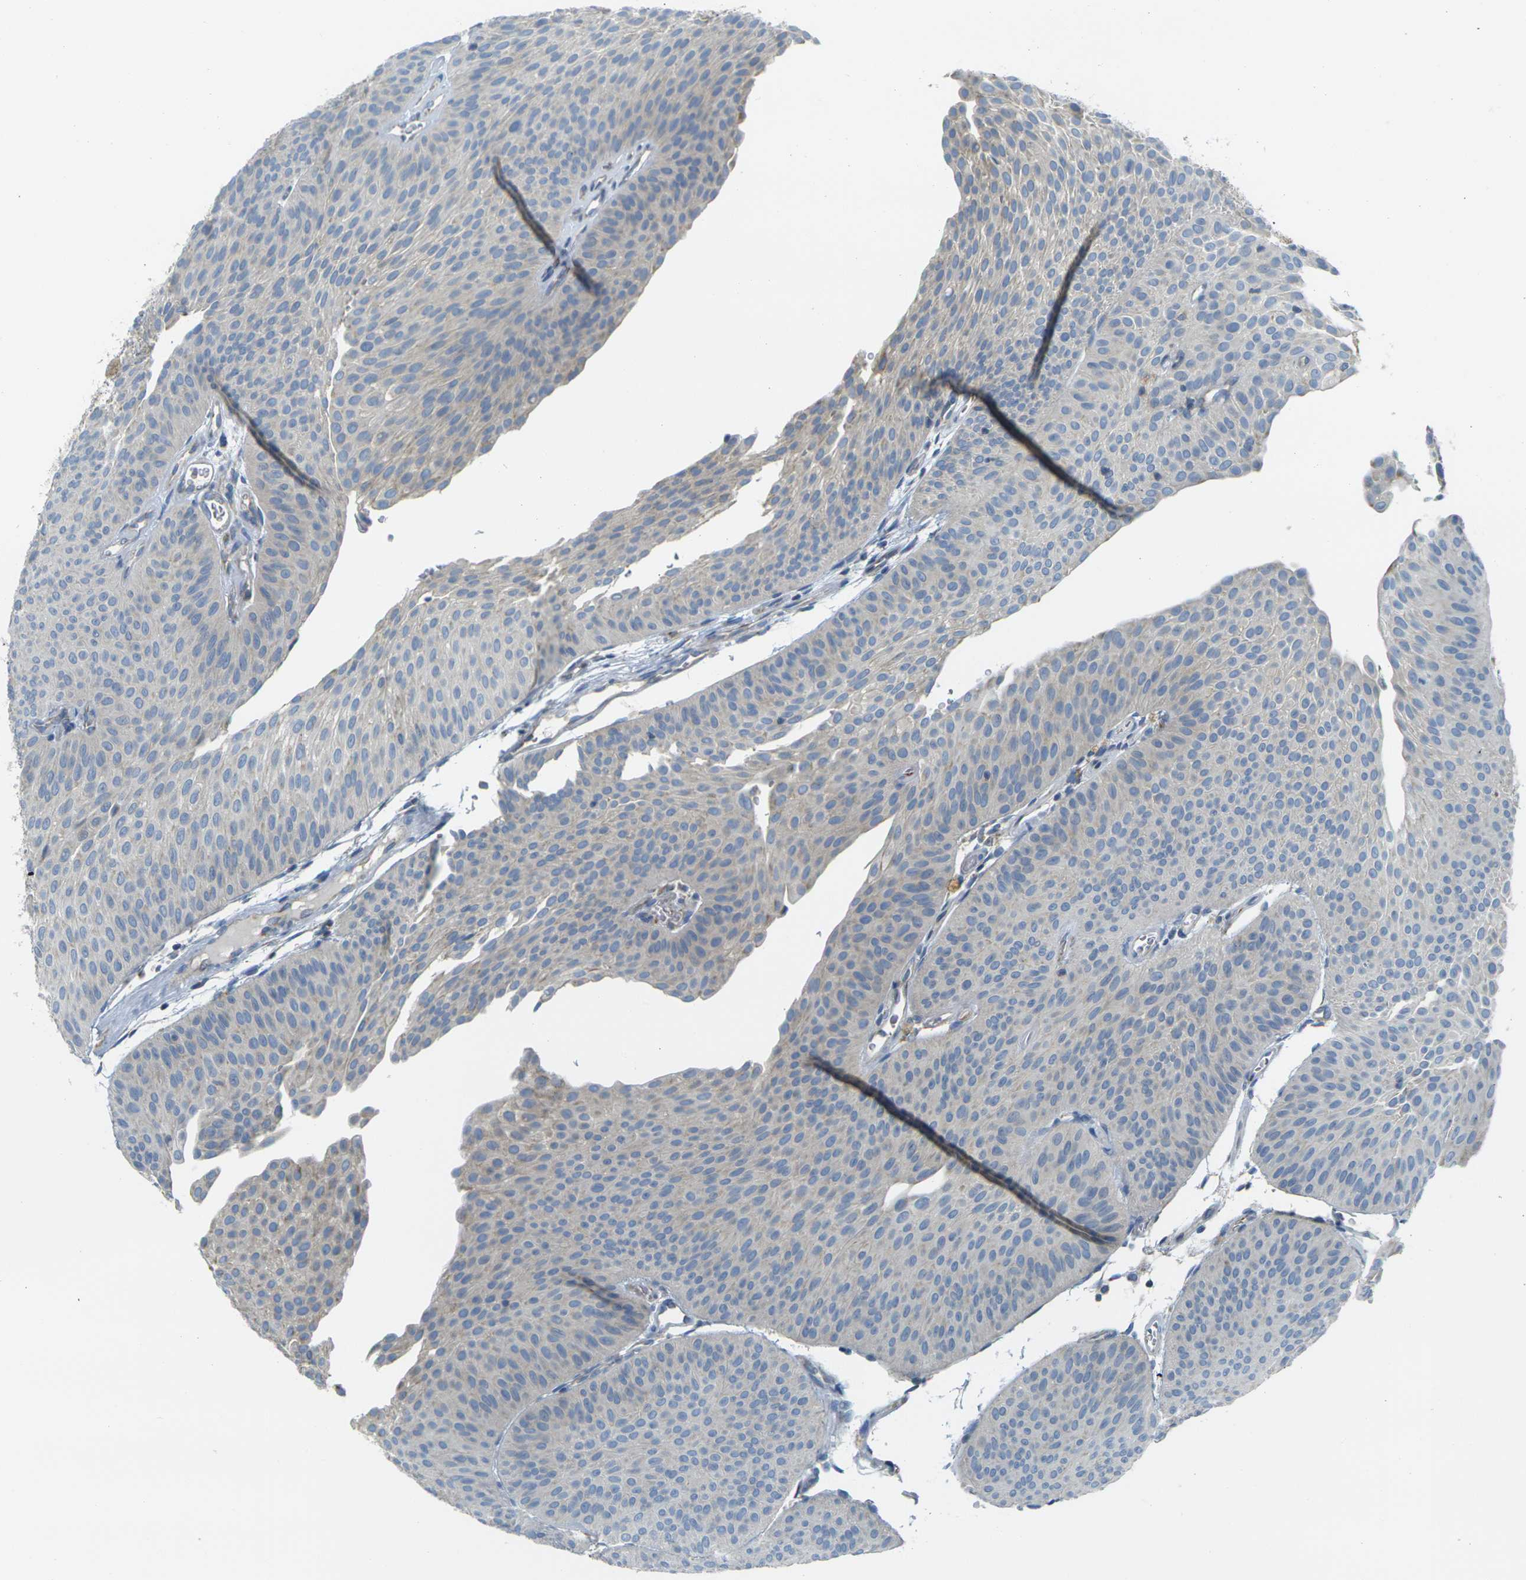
{"staining": {"intensity": "negative", "quantity": "none", "location": "none"}, "tissue": "urothelial cancer", "cell_type": "Tumor cells", "image_type": "cancer", "snomed": [{"axis": "morphology", "description": "Urothelial carcinoma, Low grade"}, {"axis": "topography", "description": "Urinary bladder"}], "caption": "Tumor cells show no significant protein staining in urothelial cancer.", "gene": "PARD6B", "patient": {"sex": "female", "age": 60}}